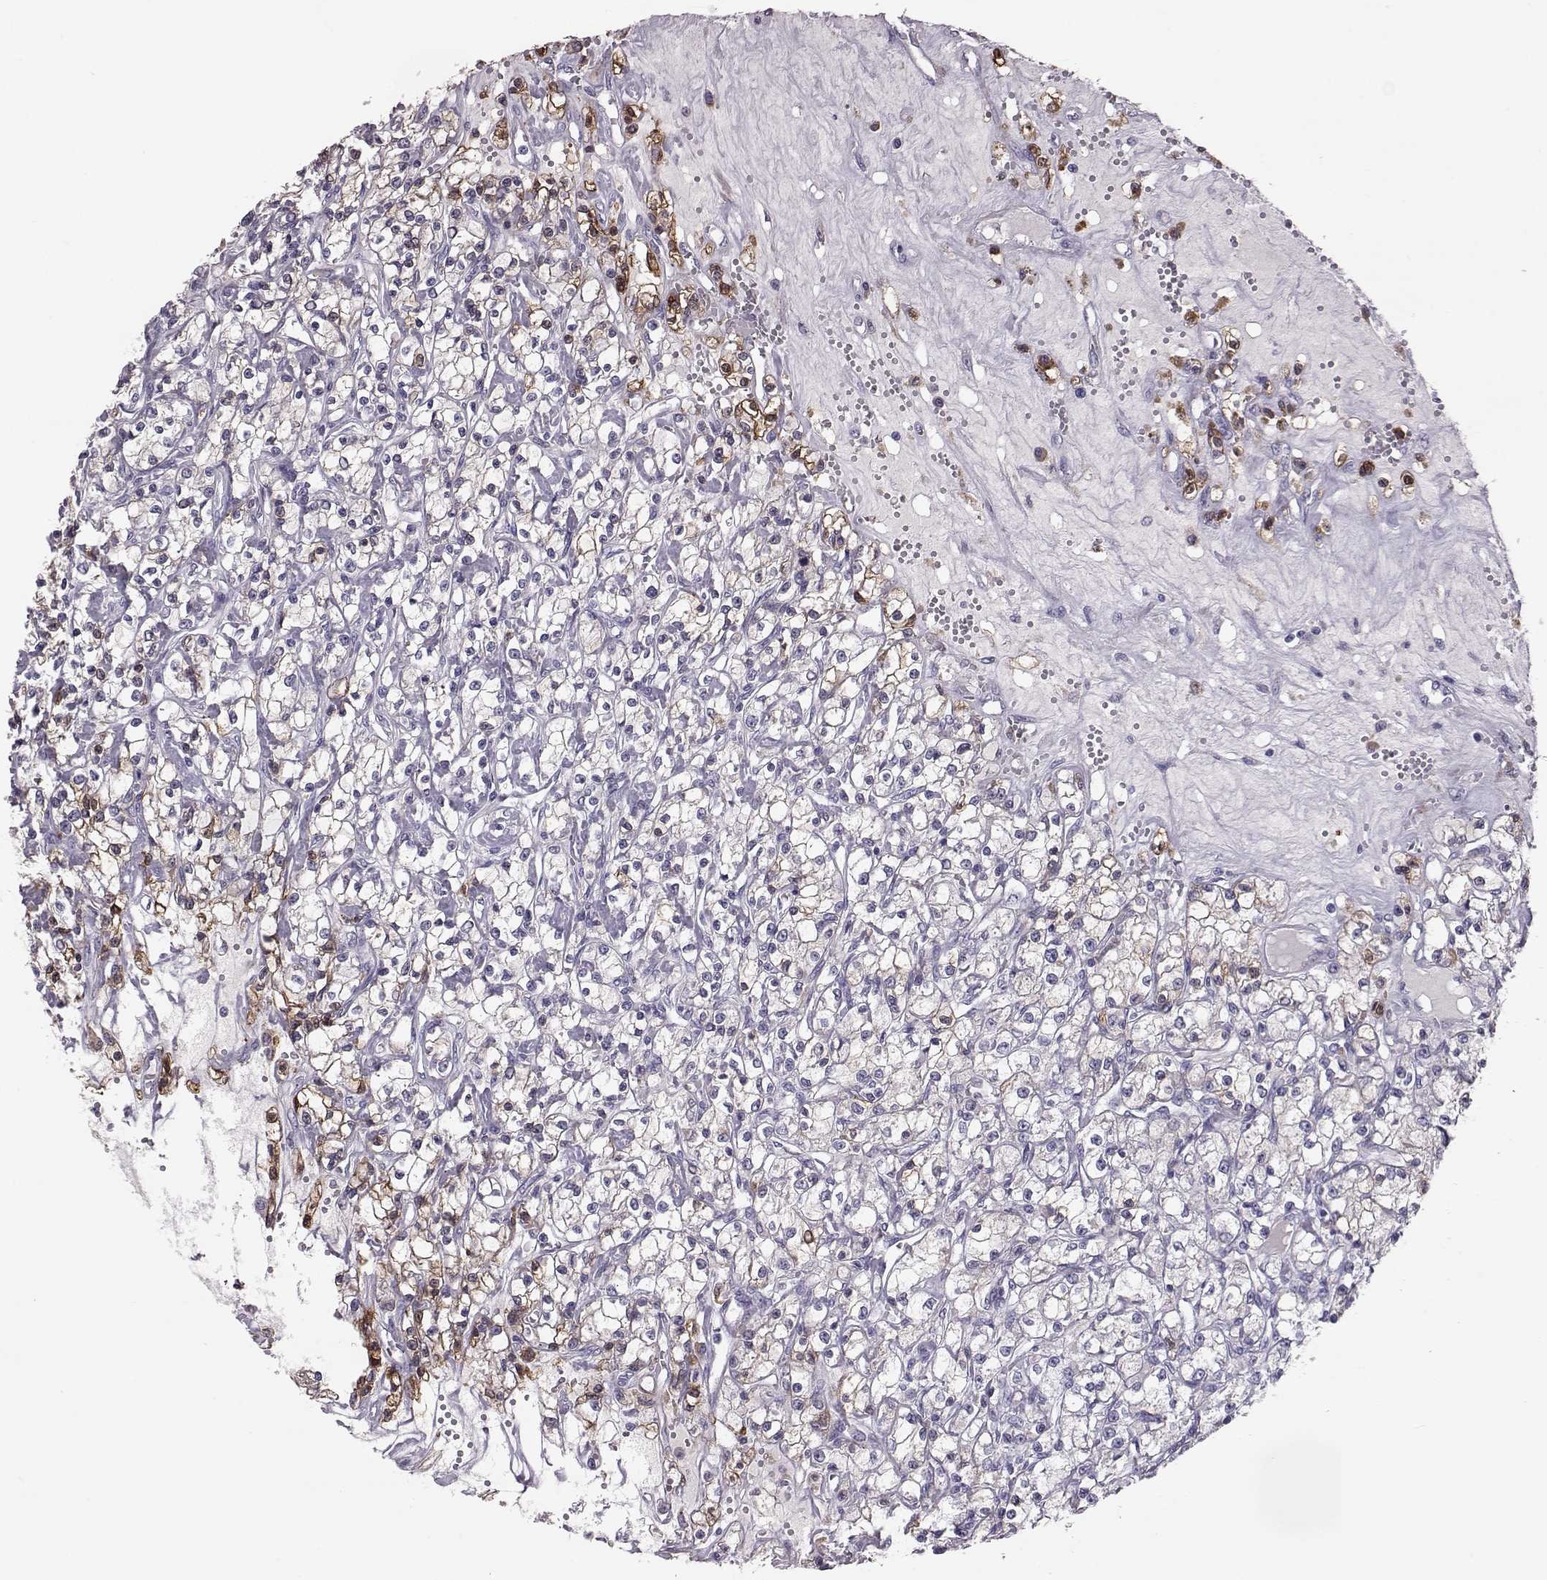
{"staining": {"intensity": "weak", "quantity": ">75%", "location": "cytoplasmic/membranous"}, "tissue": "renal cancer", "cell_type": "Tumor cells", "image_type": "cancer", "snomed": [{"axis": "morphology", "description": "Adenocarcinoma, NOS"}, {"axis": "topography", "description": "Kidney"}], "caption": "An IHC photomicrograph of neoplastic tissue is shown. Protein staining in brown shows weak cytoplasmic/membranous positivity in adenocarcinoma (renal) within tumor cells.", "gene": "ADGRG5", "patient": {"sex": "female", "age": 59}}